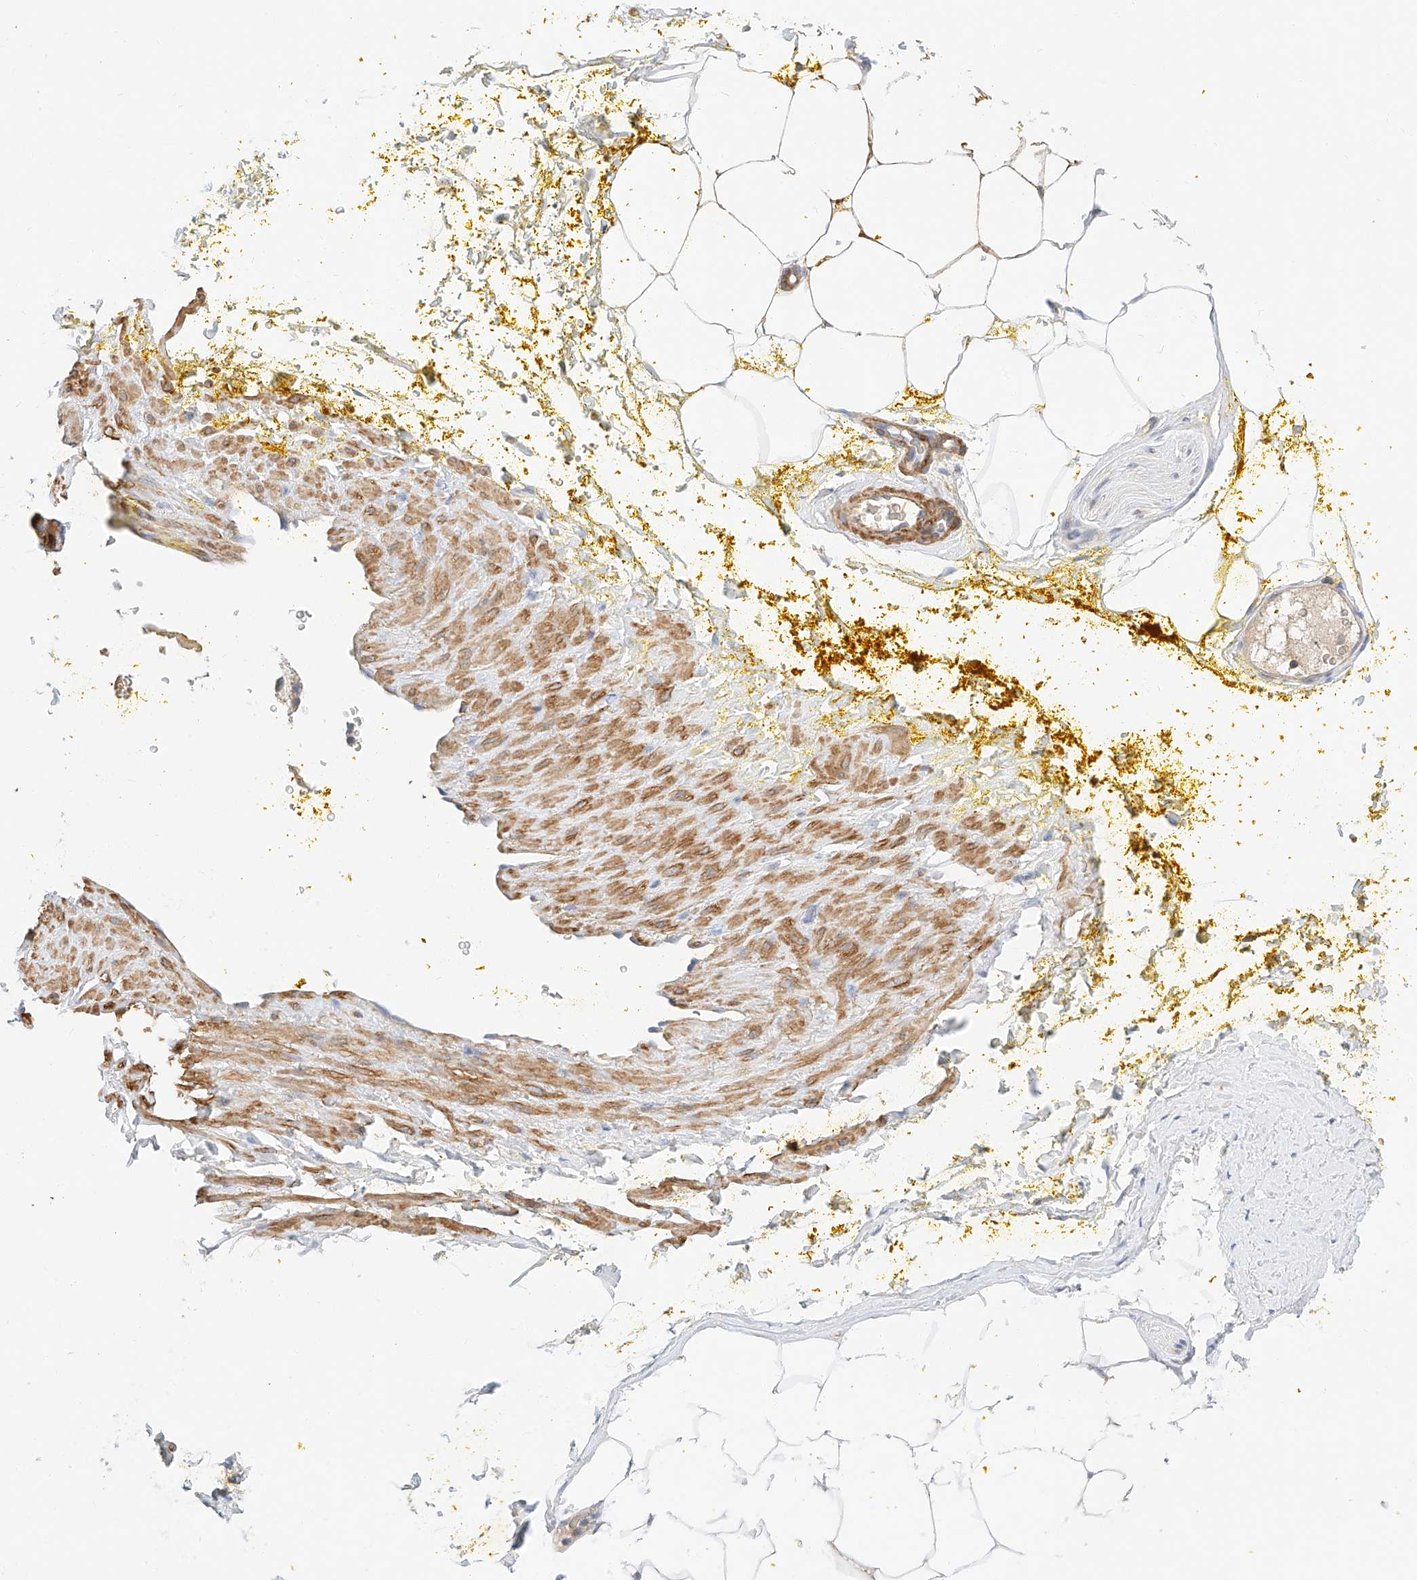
{"staining": {"intensity": "weak", "quantity": ">75%", "location": "cytoplasmic/membranous"}, "tissue": "adipose tissue", "cell_type": "Adipocytes", "image_type": "normal", "snomed": [{"axis": "morphology", "description": "Normal tissue, NOS"}, {"axis": "morphology", "description": "Adenocarcinoma, Low grade"}, {"axis": "topography", "description": "Prostate"}, {"axis": "topography", "description": "Peripheral nerve tissue"}], "caption": "Immunohistochemistry (IHC) micrograph of benign adipose tissue: human adipose tissue stained using IHC shows low levels of weak protein expression localized specifically in the cytoplasmic/membranous of adipocytes, appearing as a cytoplasmic/membranous brown color.", "gene": "C6orf118", "patient": {"sex": "male", "age": 63}}